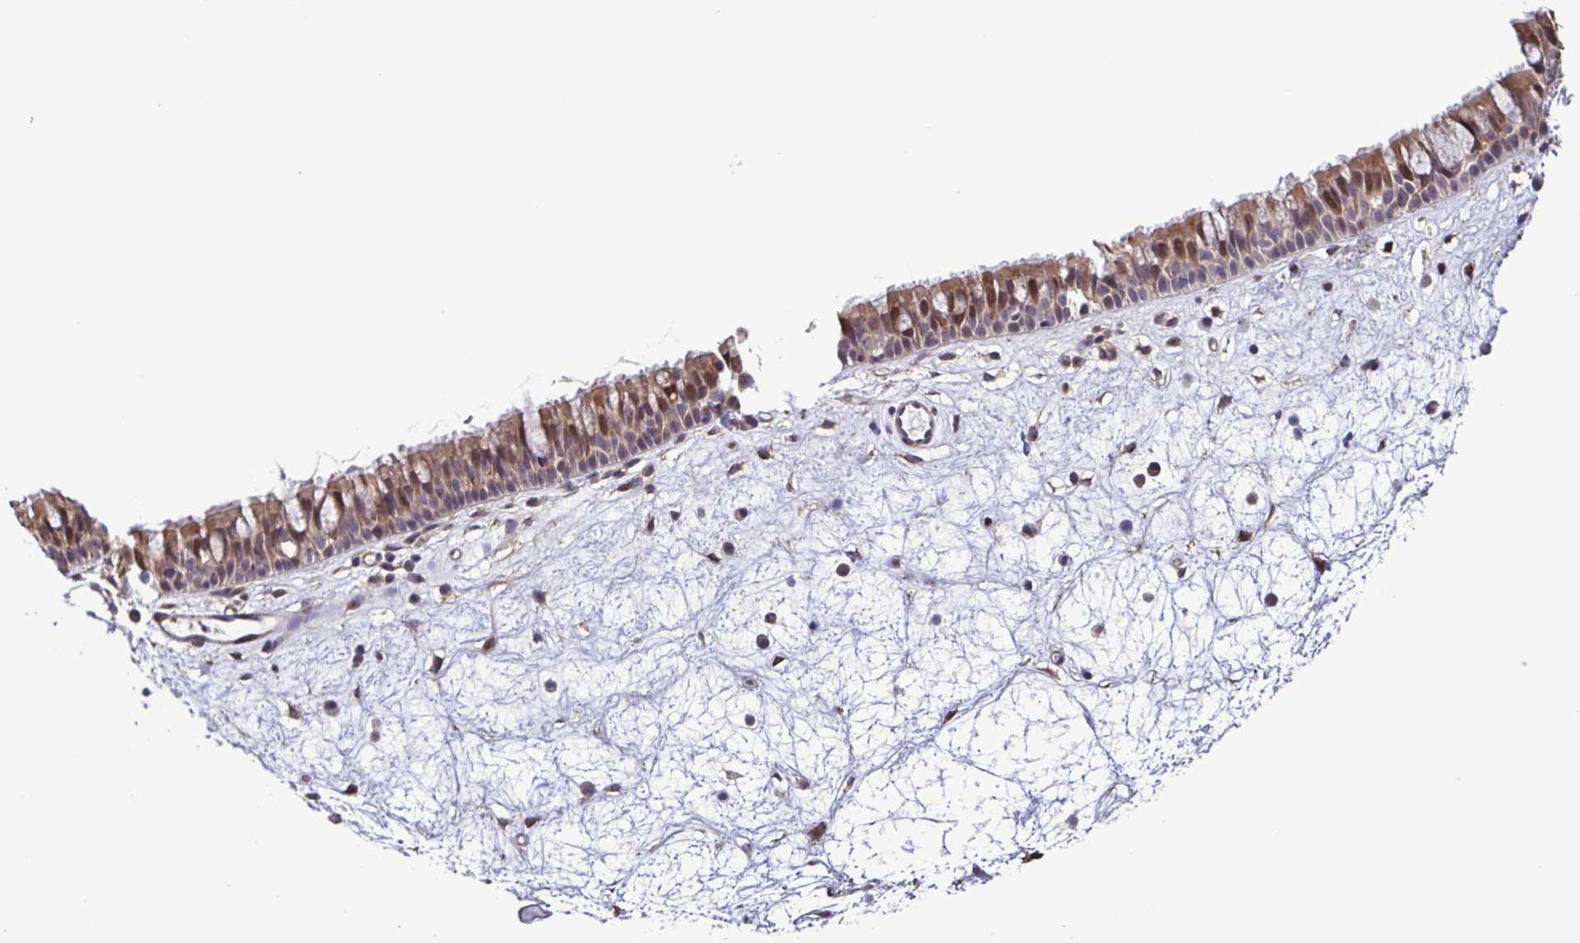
{"staining": {"intensity": "moderate", "quantity": ">75%", "location": "cytoplasmic/membranous,nuclear"}, "tissue": "nasopharynx", "cell_type": "Respiratory epithelial cells", "image_type": "normal", "snomed": [{"axis": "morphology", "description": "Normal tissue, NOS"}, {"axis": "topography", "description": "Nasopharynx"}], "caption": "Respiratory epithelial cells exhibit moderate cytoplasmic/membranous,nuclear expression in approximately >75% of cells in benign nasopharynx.", "gene": "ZNF200", "patient": {"sex": "male", "age": 69}}